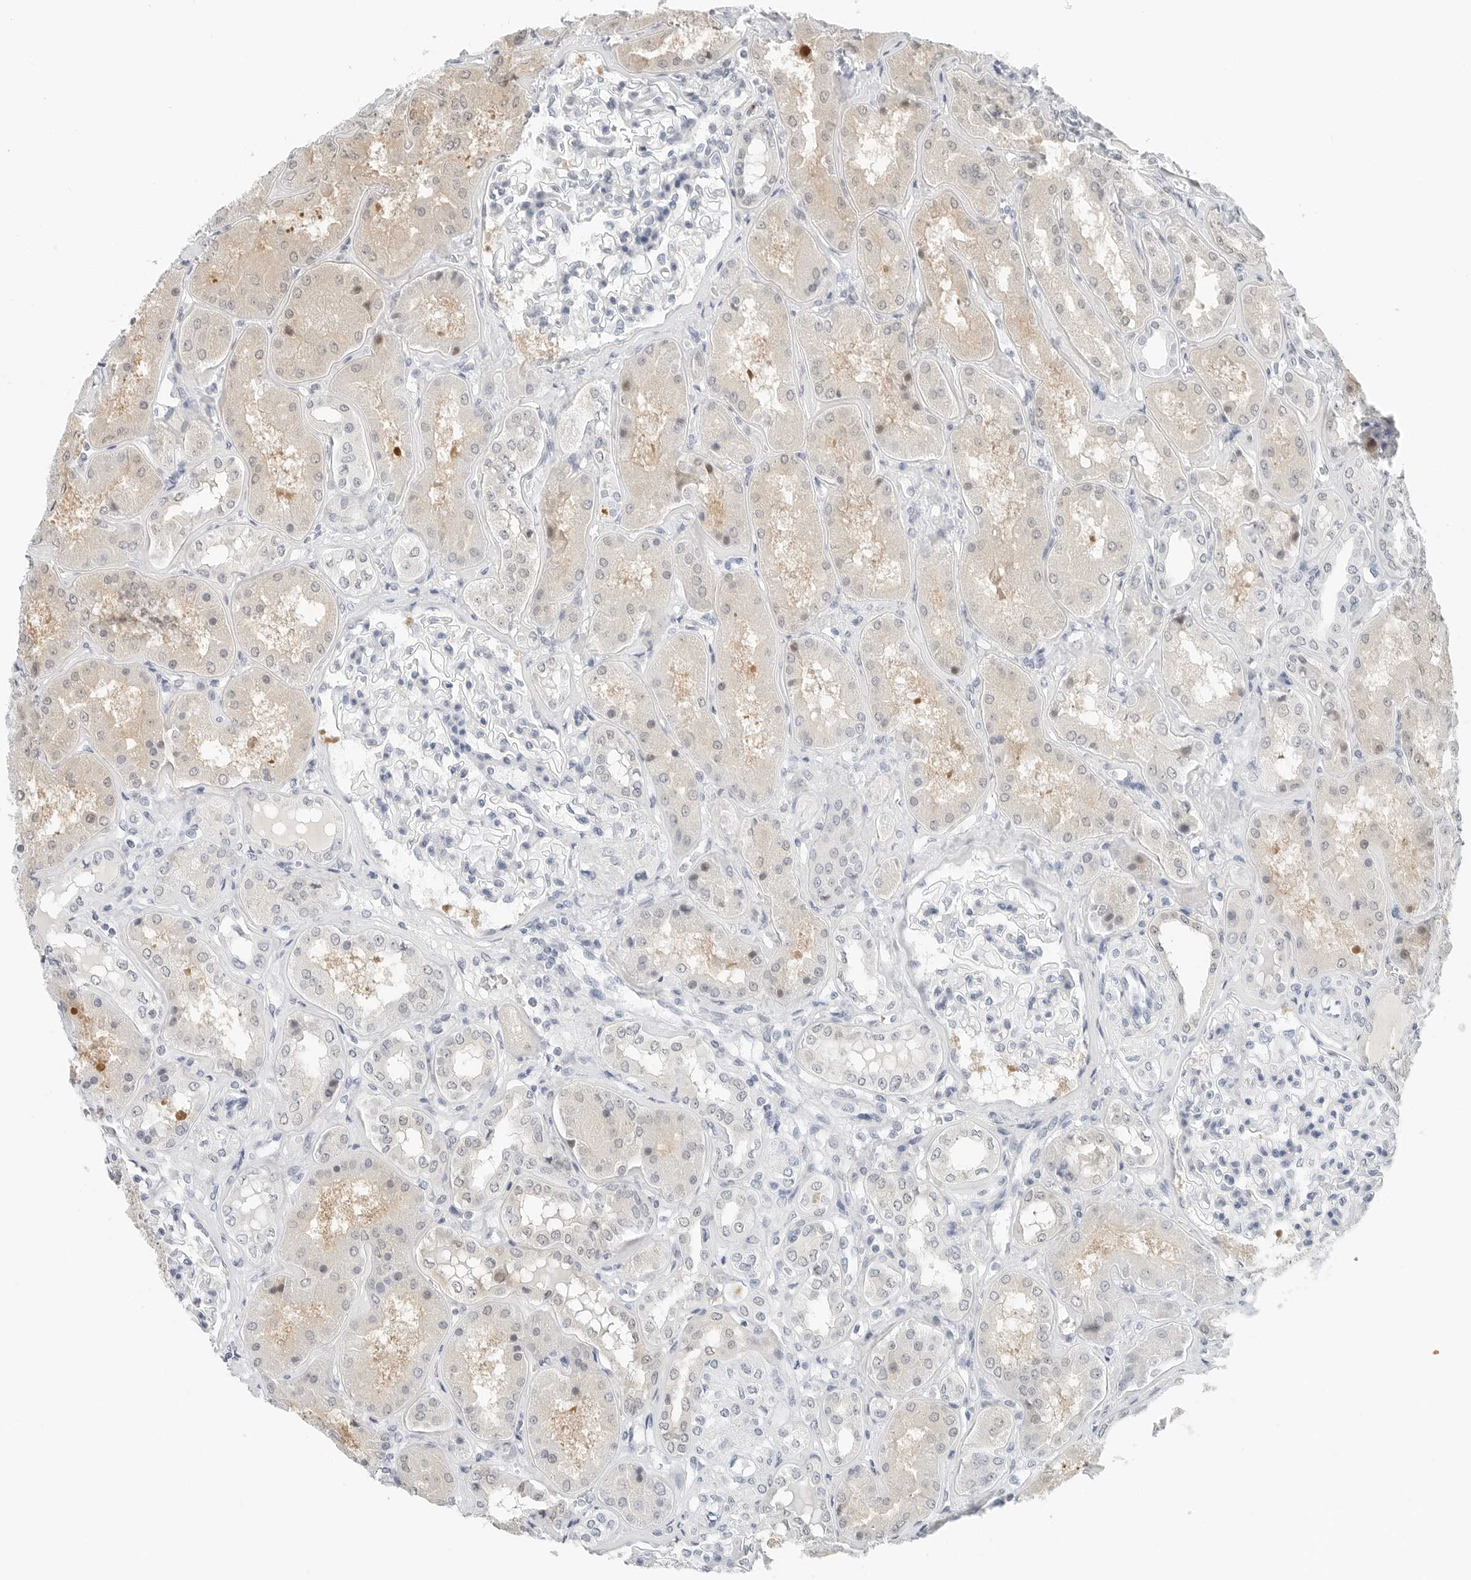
{"staining": {"intensity": "negative", "quantity": "none", "location": "none"}, "tissue": "kidney", "cell_type": "Cells in glomeruli", "image_type": "normal", "snomed": [{"axis": "morphology", "description": "Normal tissue, NOS"}, {"axis": "topography", "description": "Kidney"}], "caption": "A high-resolution micrograph shows immunohistochemistry (IHC) staining of benign kidney, which demonstrates no significant positivity in cells in glomeruli. (Brightfield microscopy of DAB (3,3'-diaminobenzidine) immunohistochemistry at high magnification).", "gene": "NTMT2", "patient": {"sex": "female", "age": 56}}